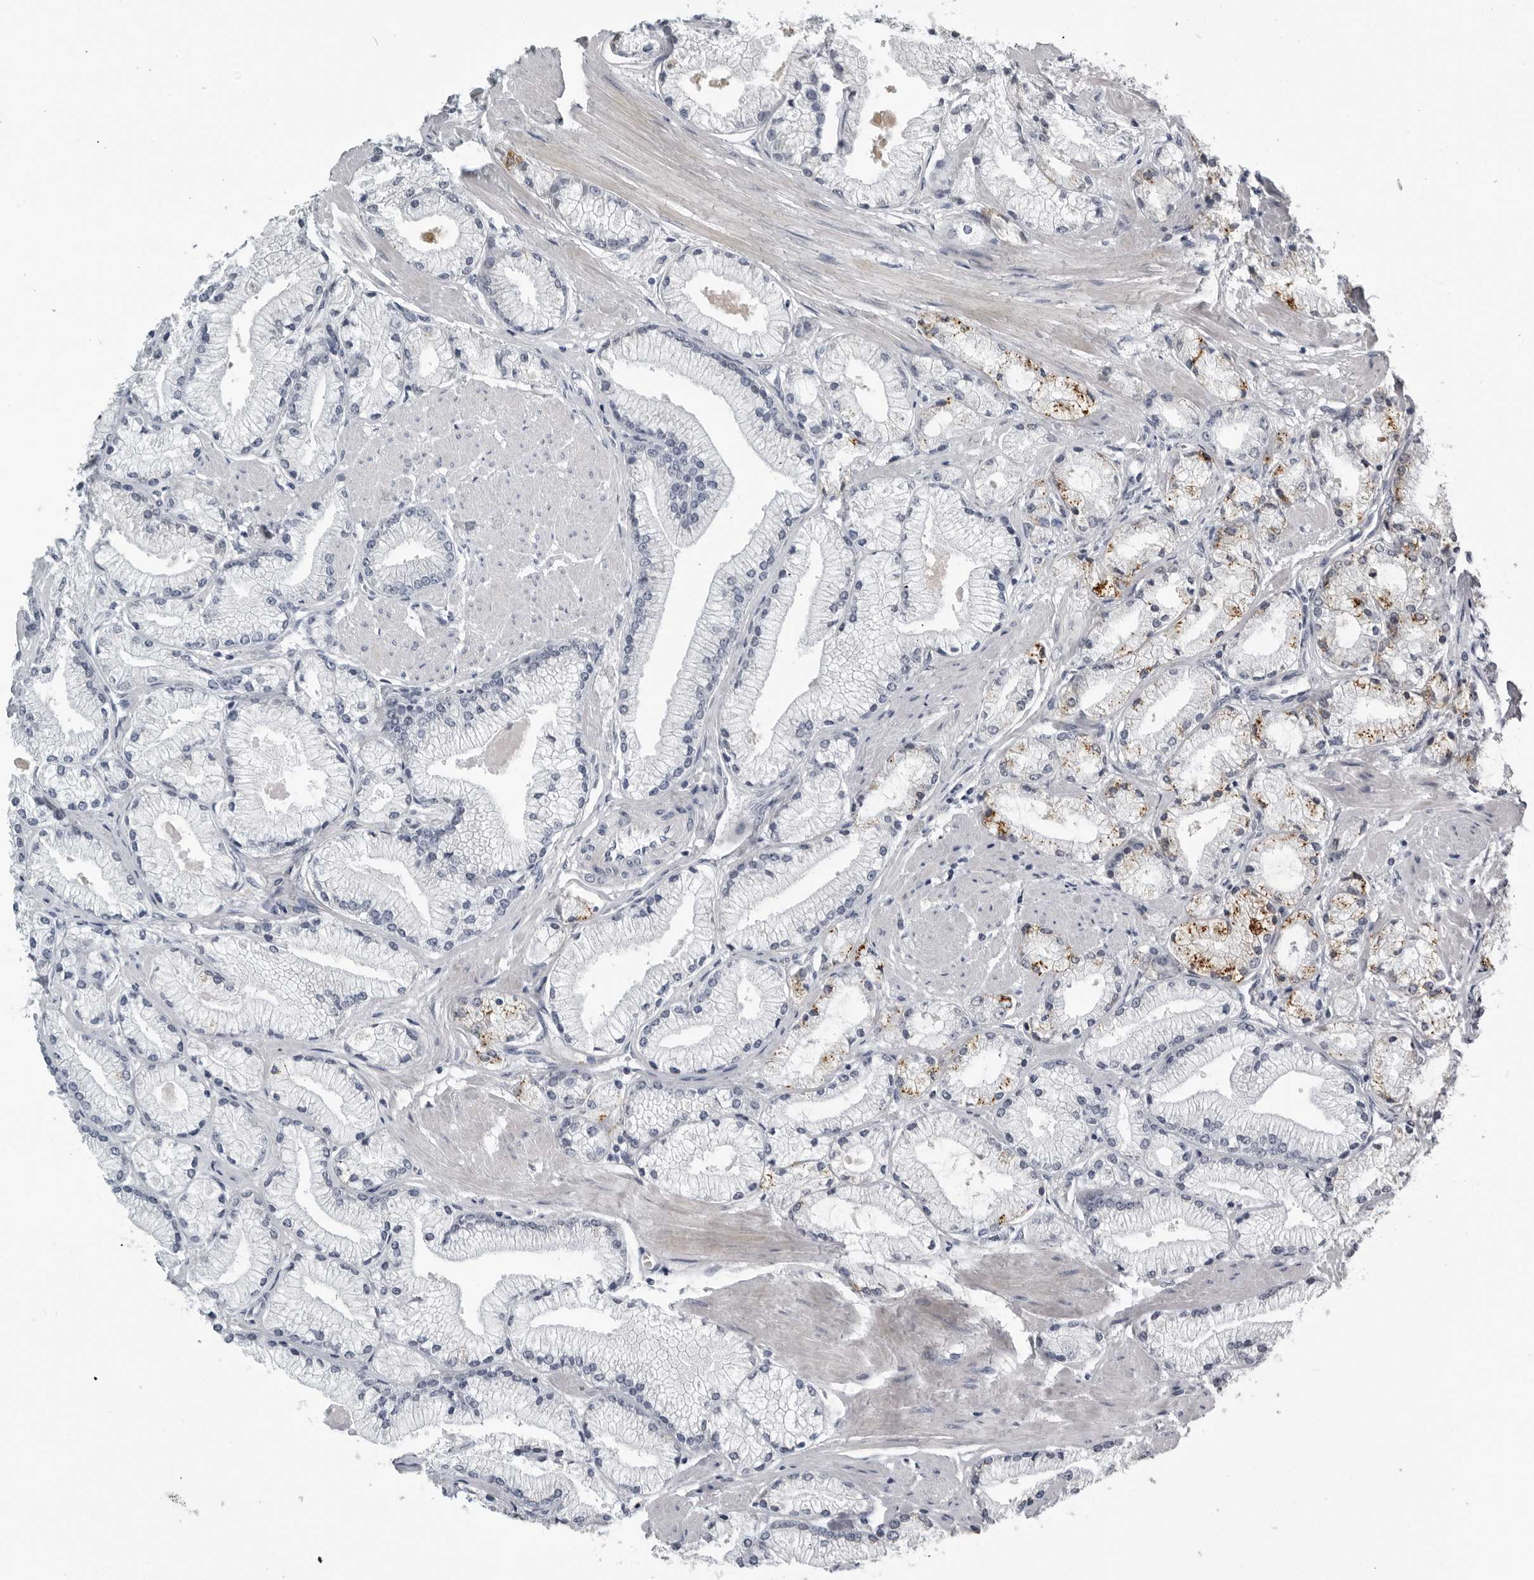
{"staining": {"intensity": "negative", "quantity": "none", "location": "none"}, "tissue": "prostate cancer", "cell_type": "Tumor cells", "image_type": "cancer", "snomed": [{"axis": "morphology", "description": "Adenocarcinoma, High grade"}, {"axis": "topography", "description": "Prostate"}], "caption": "DAB immunohistochemical staining of human prostate cancer exhibits no significant expression in tumor cells.", "gene": "PRRX2", "patient": {"sex": "male", "age": 50}}